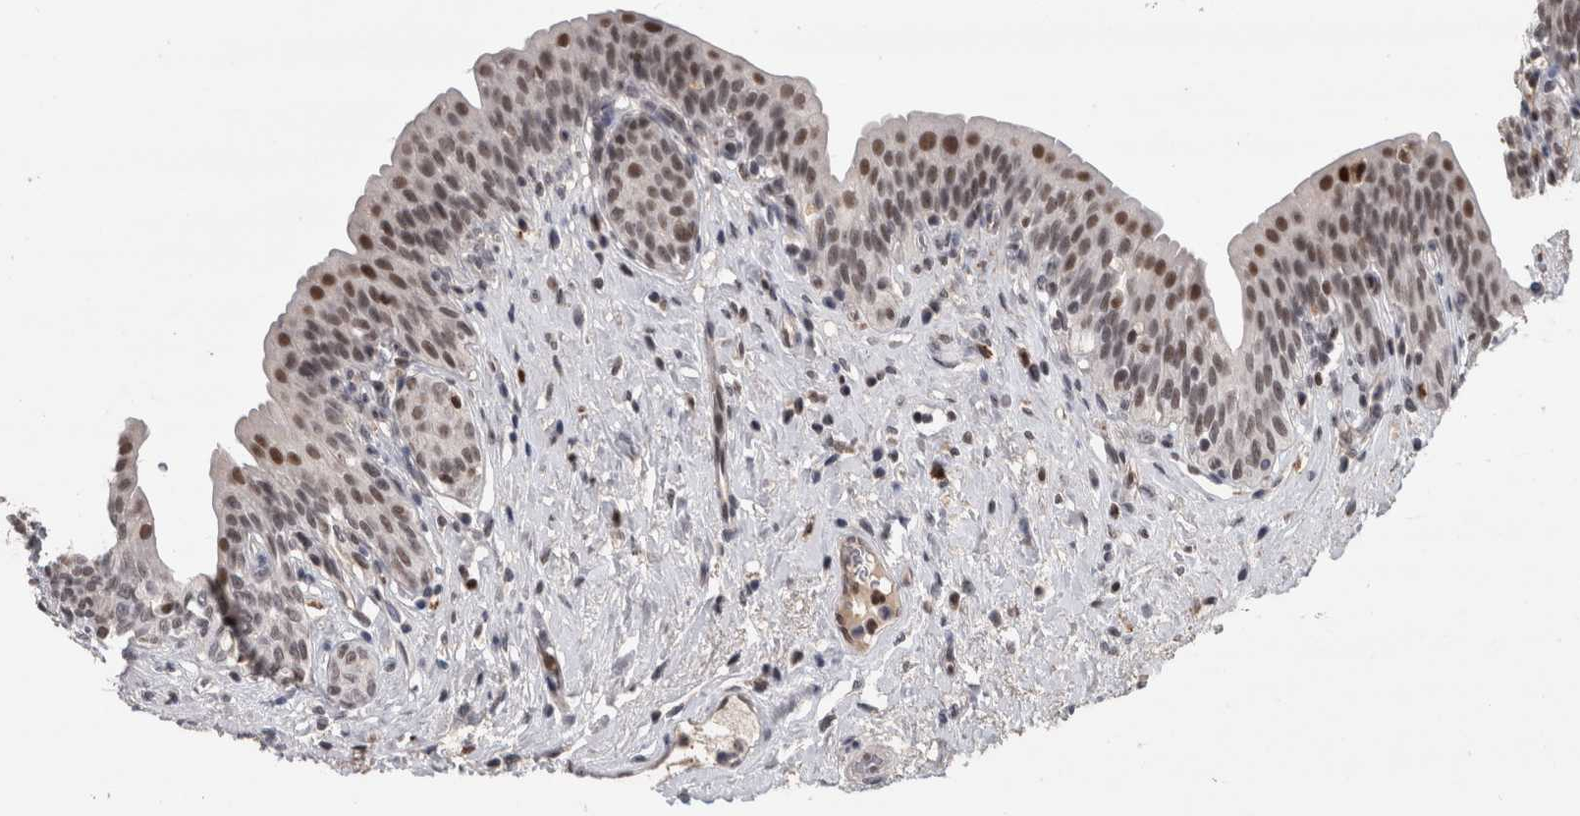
{"staining": {"intensity": "strong", "quantity": "25%-75%", "location": "nuclear"}, "tissue": "urinary bladder", "cell_type": "Urothelial cells", "image_type": "normal", "snomed": [{"axis": "morphology", "description": "Normal tissue, NOS"}, {"axis": "topography", "description": "Urinary bladder"}], "caption": "Immunohistochemical staining of unremarkable human urinary bladder reveals high levels of strong nuclear positivity in about 25%-75% of urothelial cells.", "gene": "POLD2", "patient": {"sex": "male", "age": 83}}